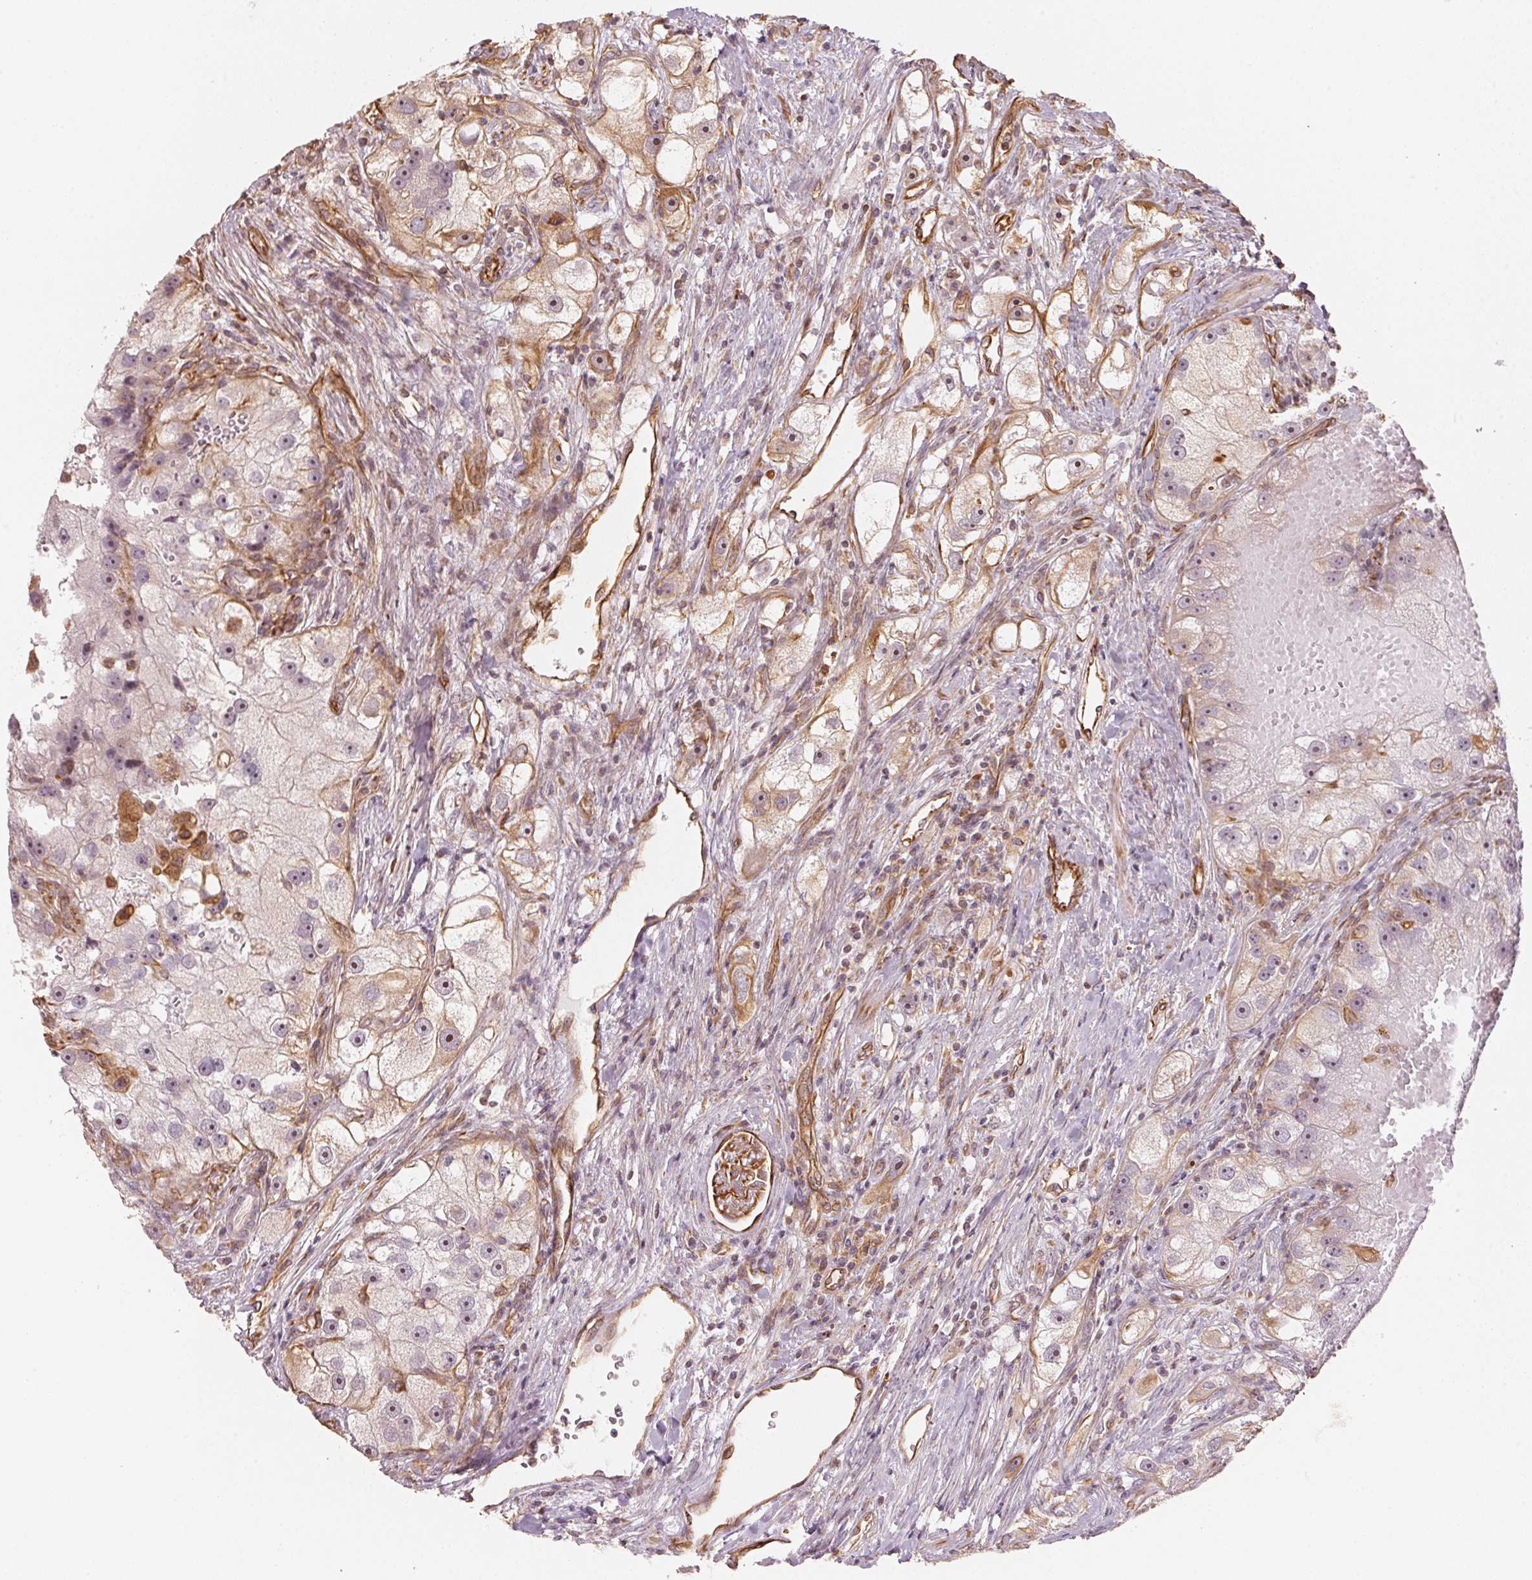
{"staining": {"intensity": "moderate", "quantity": "<25%", "location": "cytoplasmic/membranous,nuclear"}, "tissue": "renal cancer", "cell_type": "Tumor cells", "image_type": "cancer", "snomed": [{"axis": "morphology", "description": "Adenocarcinoma, NOS"}, {"axis": "topography", "description": "Kidney"}], "caption": "Immunohistochemistry photomicrograph of neoplastic tissue: human renal cancer (adenocarcinoma) stained using immunohistochemistry shows low levels of moderate protein expression localized specifically in the cytoplasmic/membranous and nuclear of tumor cells, appearing as a cytoplasmic/membranous and nuclear brown color.", "gene": "FOXR2", "patient": {"sex": "male", "age": 63}}